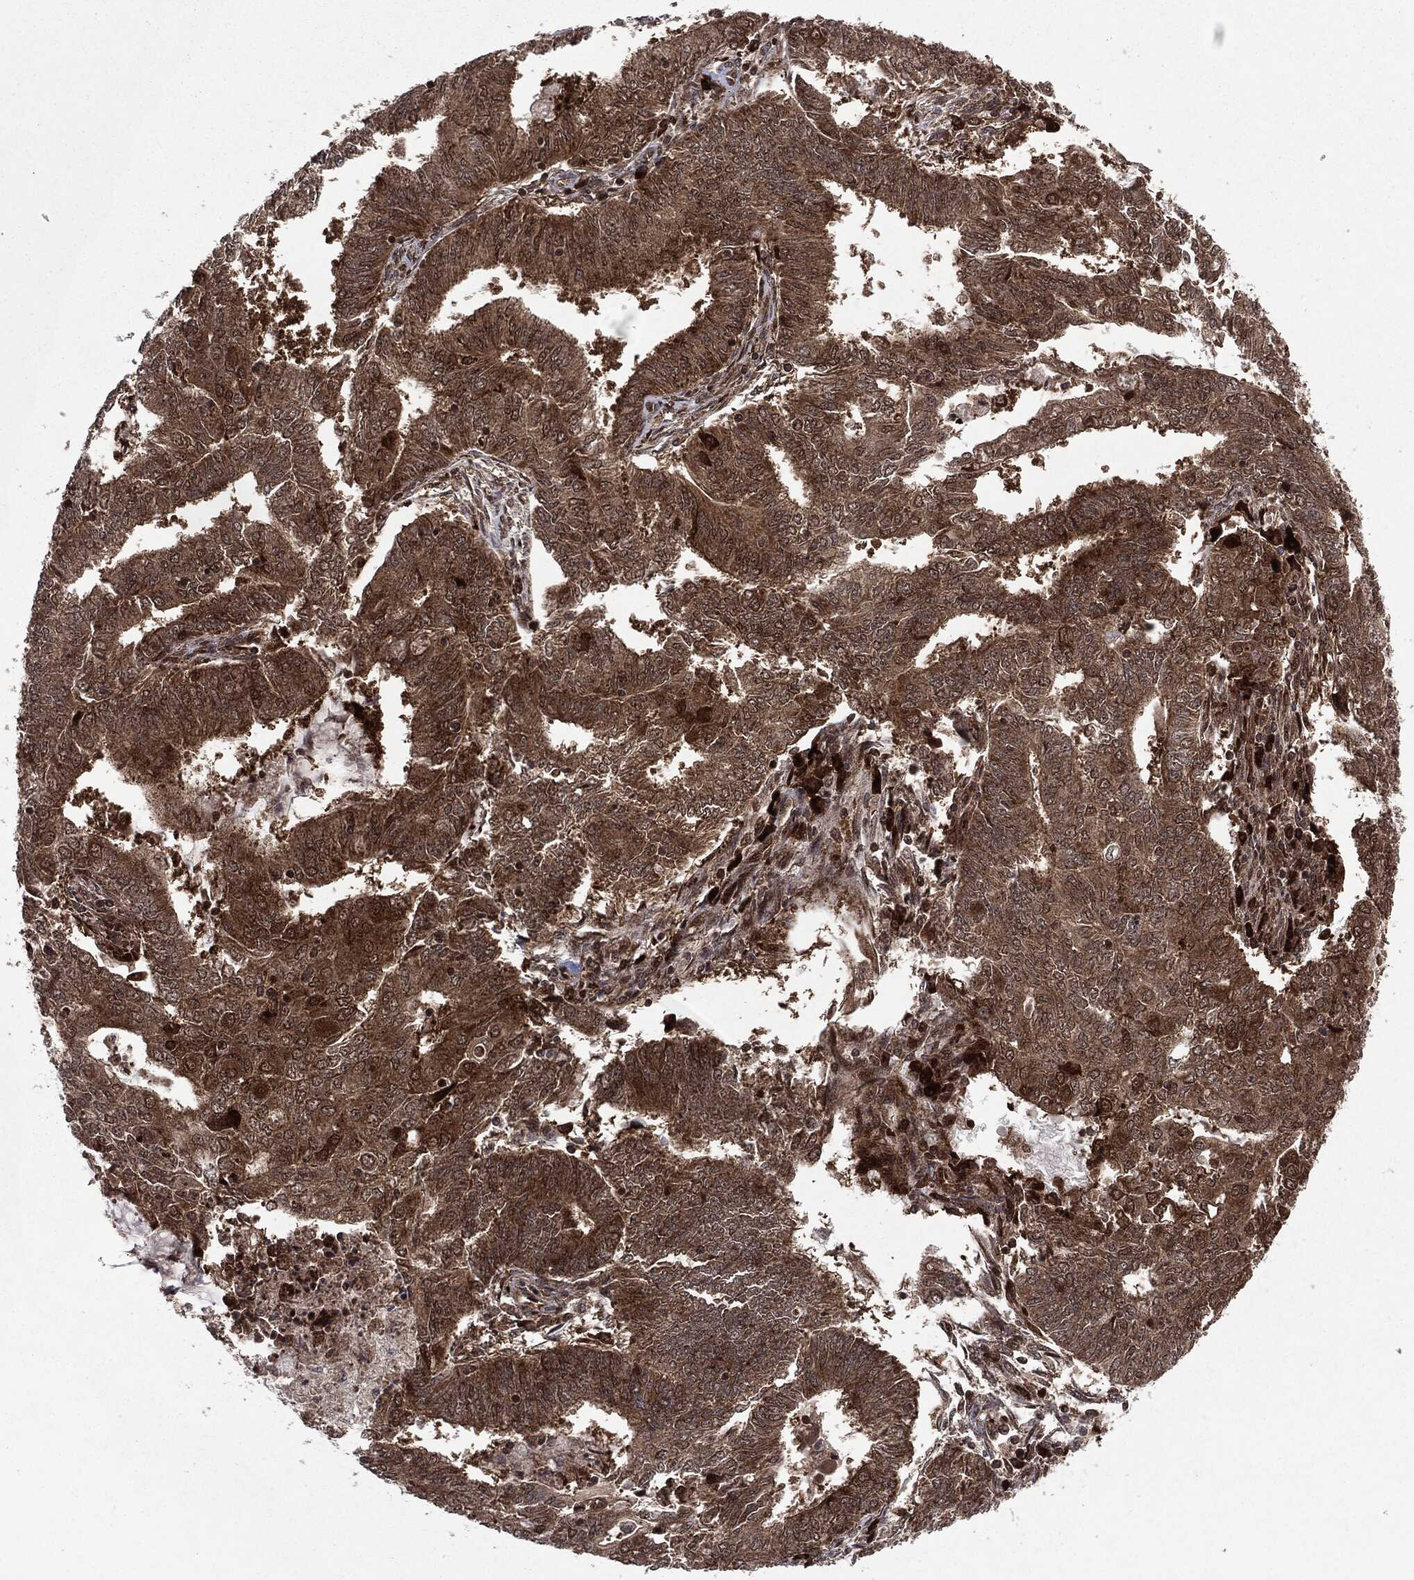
{"staining": {"intensity": "moderate", "quantity": ">75%", "location": "cytoplasmic/membranous"}, "tissue": "endometrial cancer", "cell_type": "Tumor cells", "image_type": "cancer", "snomed": [{"axis": "morphology", "description": "Adenocarcinoma, NOS"}, {"axis": "topography", "description": "Endometrium"}], "caption": "Immunohistochemical staining of human endometrial cancer (adenocarcinoma) reveals medium levels of moderate cytoplasmic/membranous positivity in approximately >75% of tumor cells. The staining was performed using DAB (3,3'-diaminobenzidine), with brown indicating positive protein expression. Nuclei are stained blue with hematoxylin.", "gene": "OTUB1", "patient": {"sex": "female", "age": 62}}